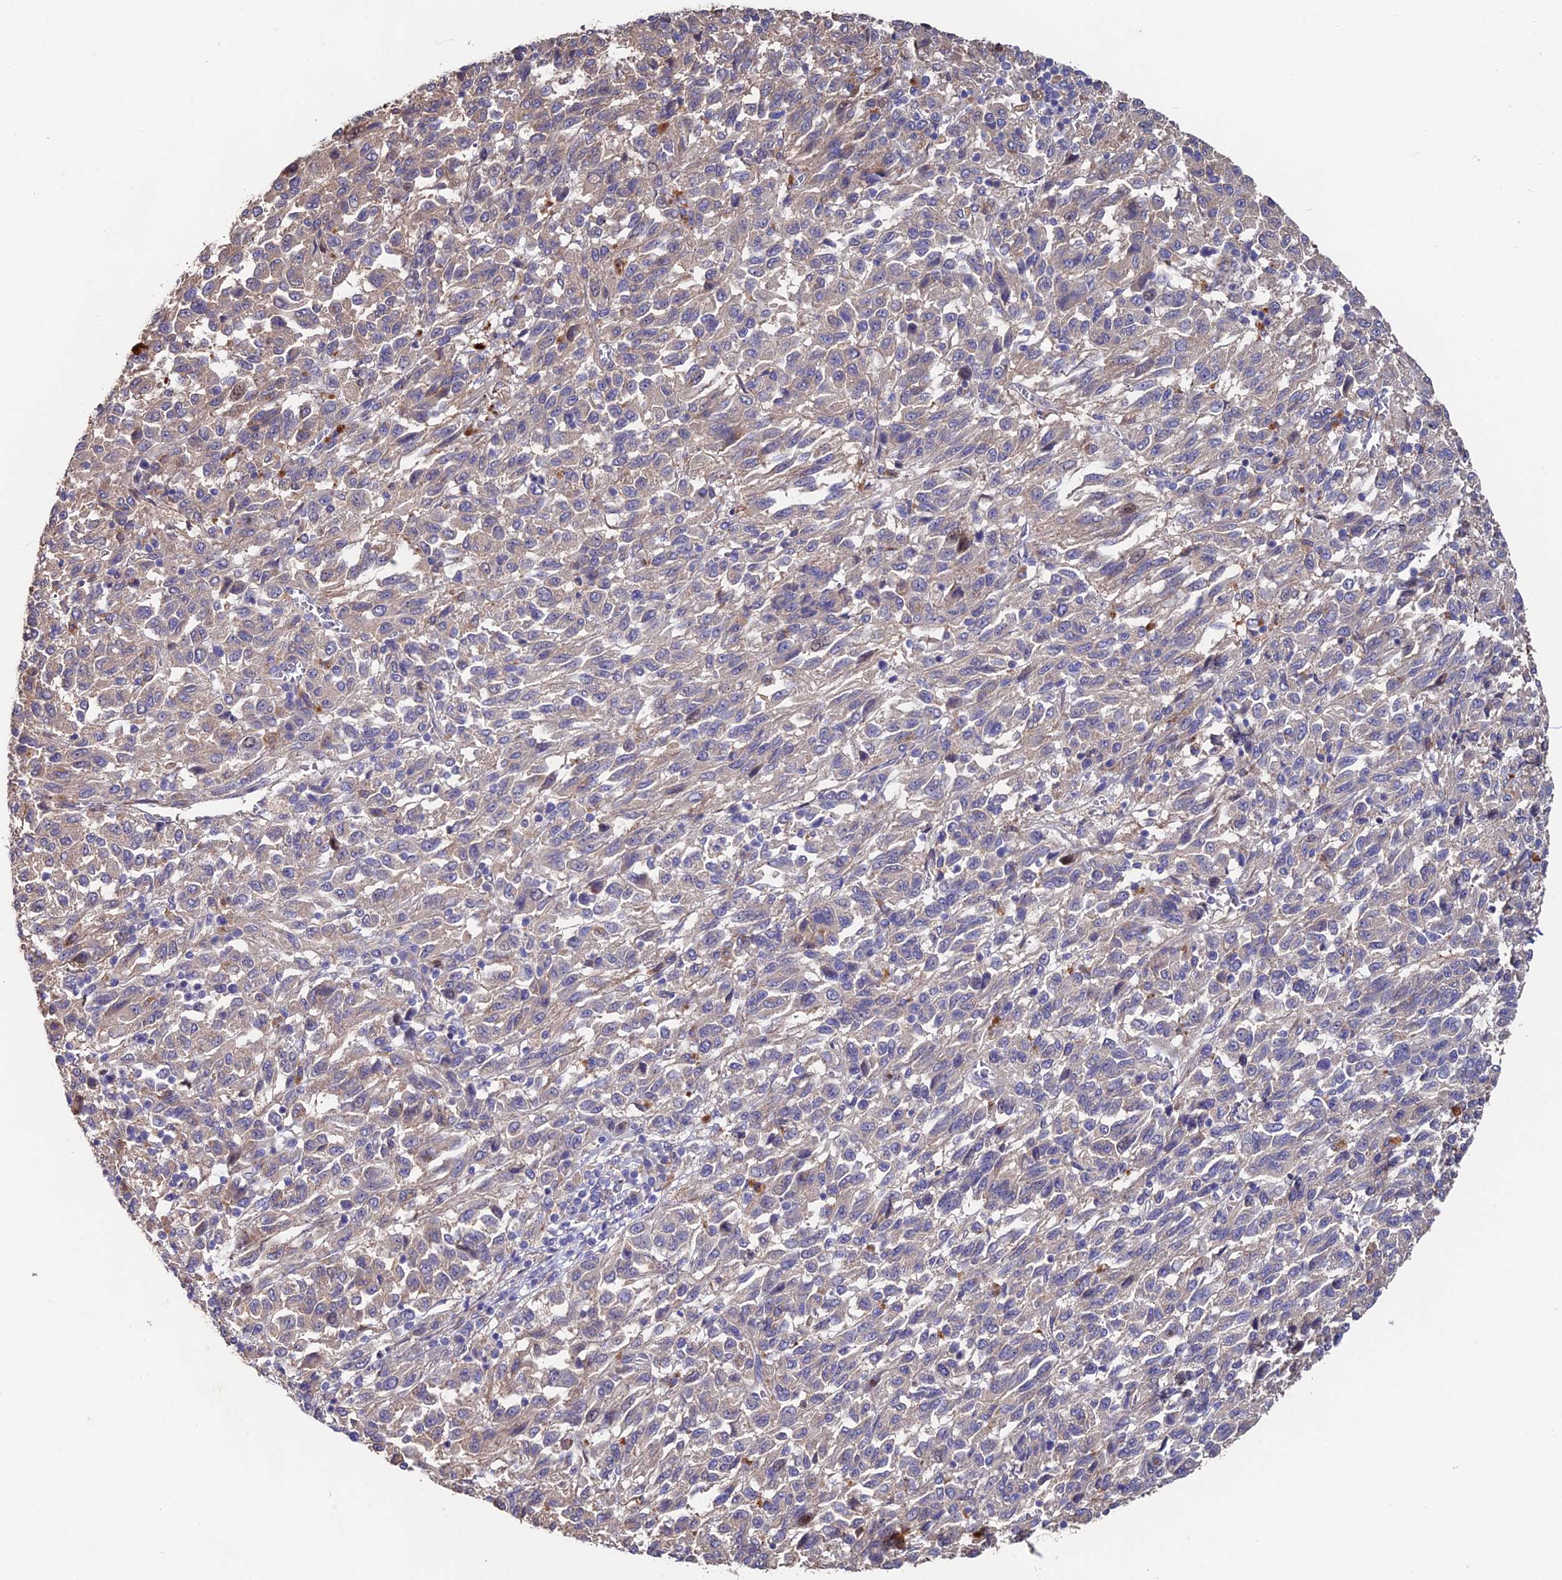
{"staining": {"intensity": "weak", "quantity": "25%-75%", "location": "cytoplasmic/membranous"}, "tissue": "melanoma", "cell_type": "Tumor cells", "image_type": "cancer", "snomed": [{"axis": "morphology", "description": "Malignant melanoma, Metastatic site"}, {"axis": "topography", "description": "Lung"}], "caption": "Malignant melanoma (metastatic site) stained with immunohistochemistry (IHC) displays weak cytoplasmic/membranous positivity in about 25%-75% of tumor cells.", "gene": "ACTR5", "patient": {"sex": "male", "age": 64}}